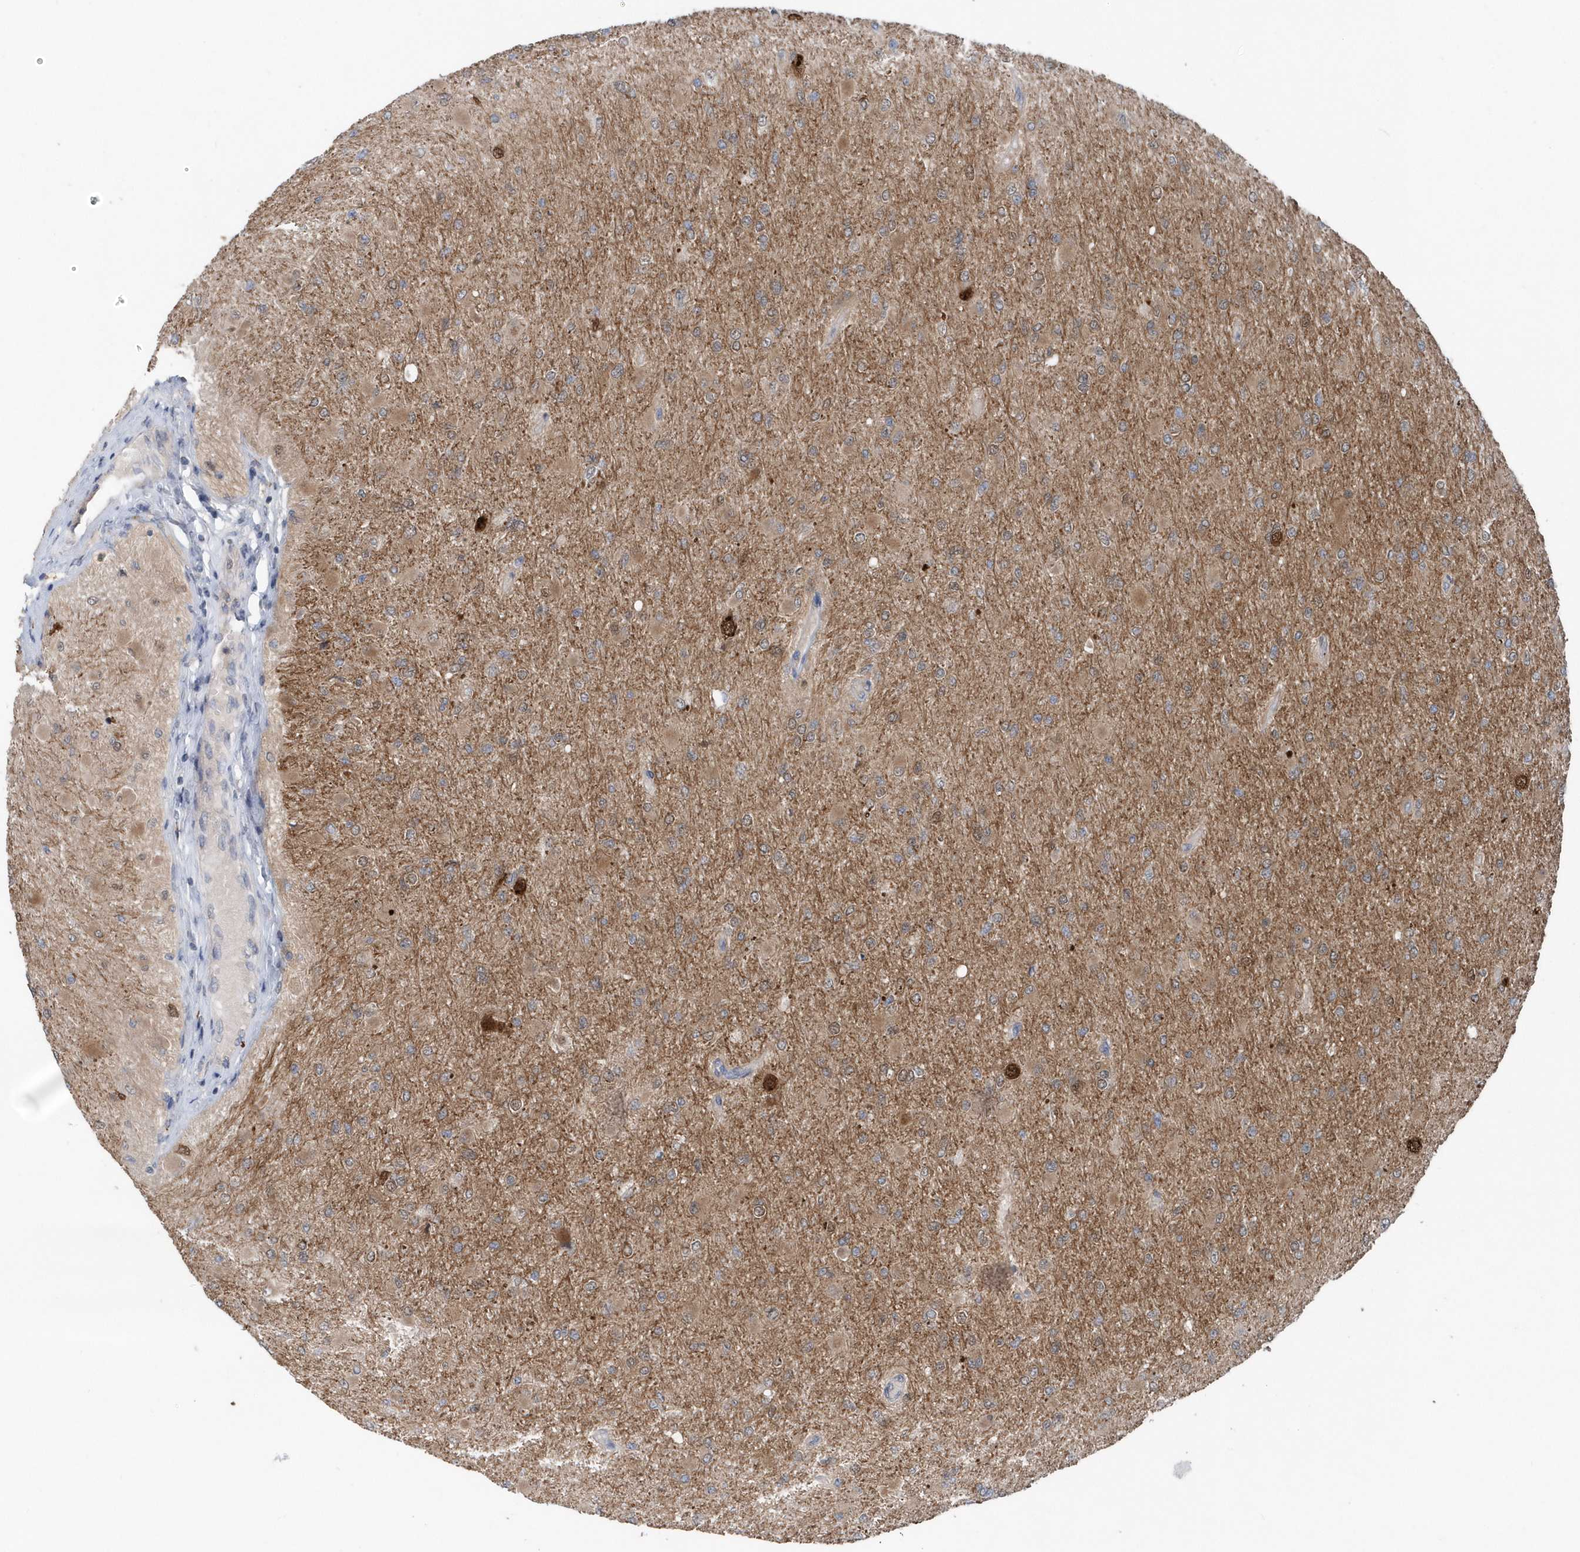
{"staining": {"intensity": "weak", "quantity": "25%-75%", "location": "cytoplasmic/membranous"}, "tissue": "glioma", "cell_type": "Tumor cells", "image_type": "cancer", "snomed": [{"axis": "morphology", "description": "Glioma, malignant, High grade"}, {"axis": "topography", "description": "Cerebral cortex"}], "caption": "A brown stain shows weak cytoplasmic/membranous expression of a protein in glioma tumor cells.", "gene": "PFN2", "patient": {"sex": "female", "age": 36}}